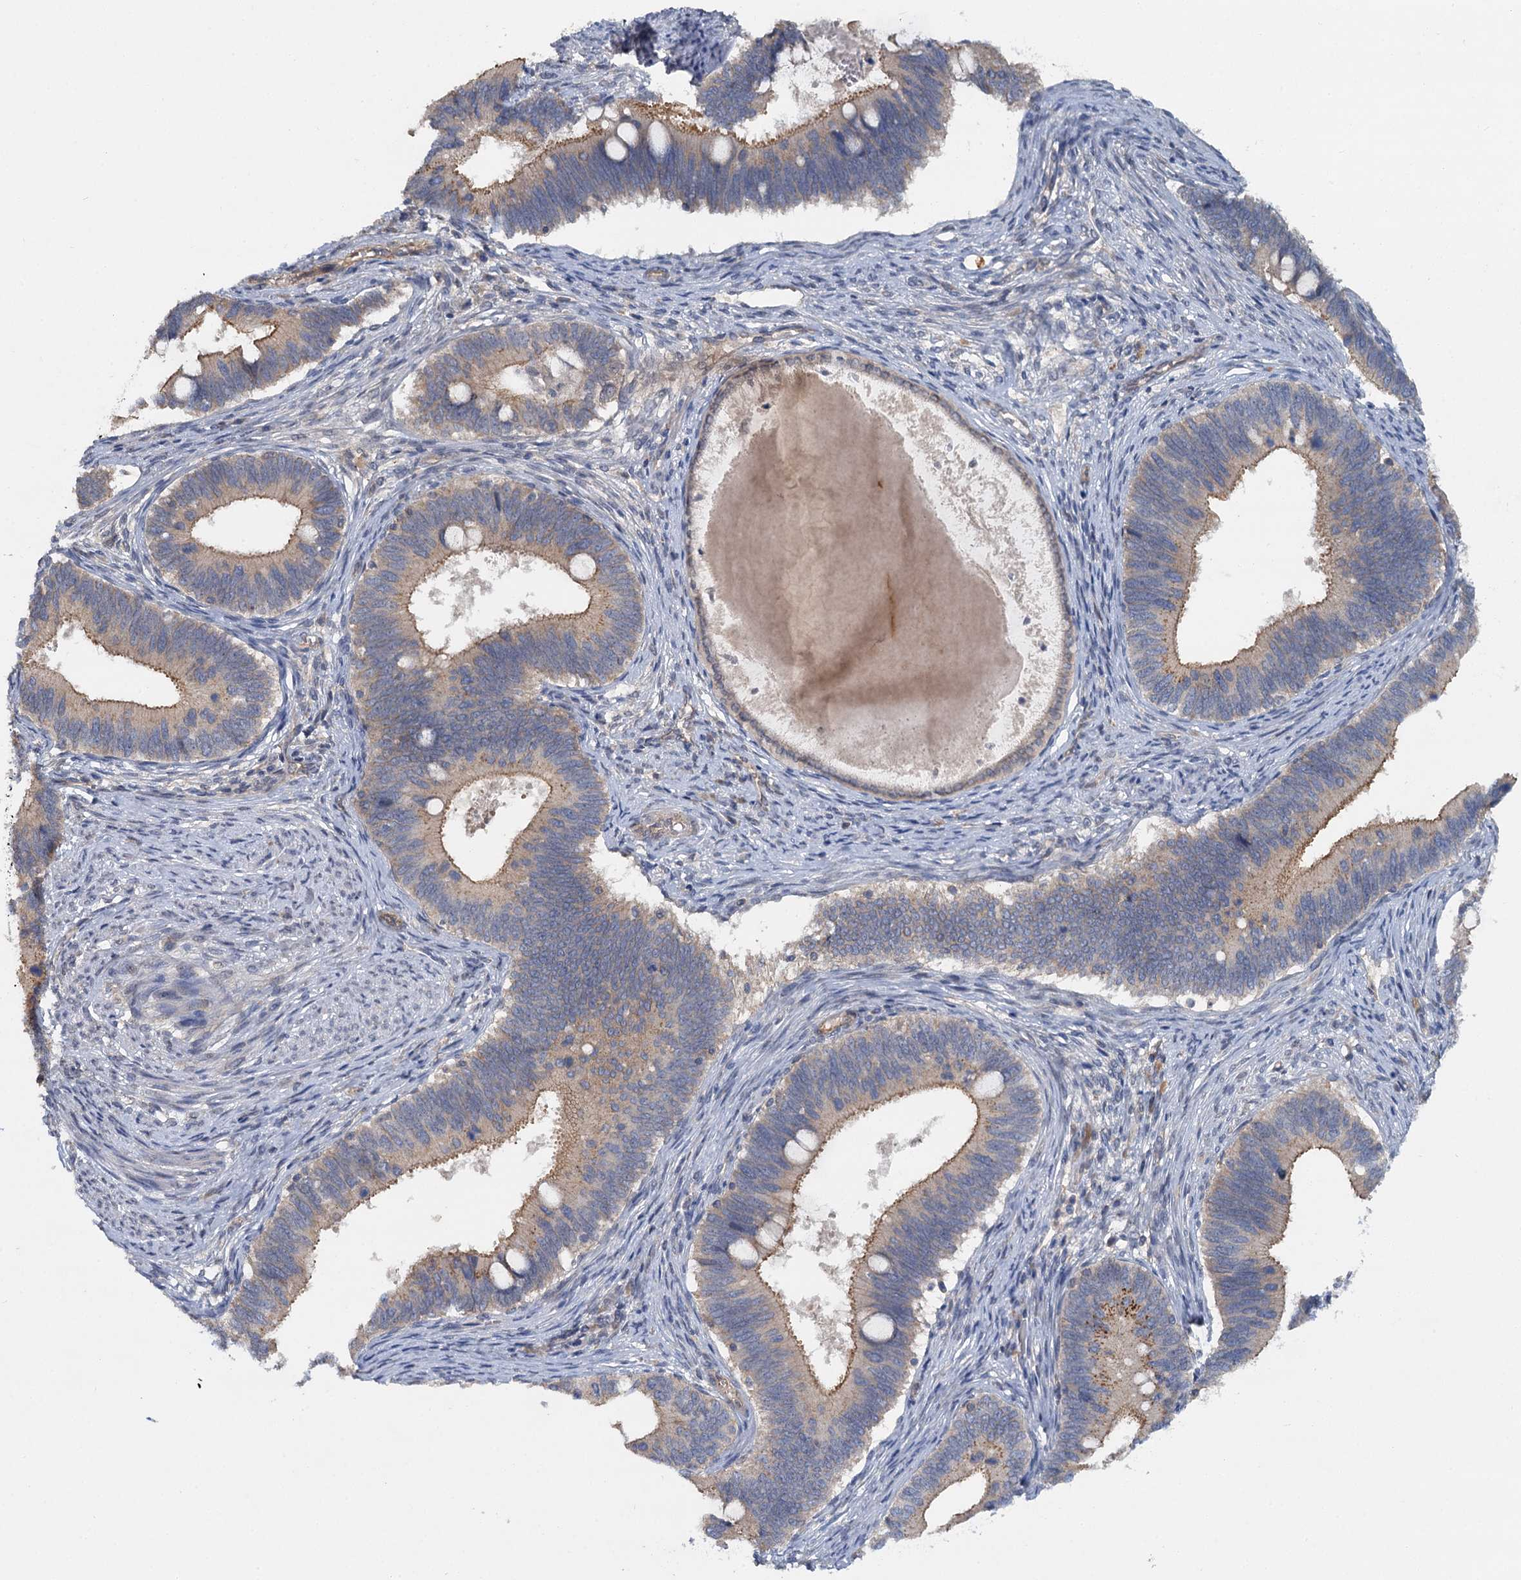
{"staining": {"intensity": "weak", "quantity": "25%-75%", "location": "cytoplasmic/membranous"}, "tissue": "cervical cancer", "cell_type": "Tumor cells", "image_type": "cancer", "snomed": [{"axis": "morphology", "description": "Adenocarcinoma, NOS"}, {"axis": "topography", "description": "Cervix"}], "caption": "There is low levels of weak cytoplasmic/membranous positivity in tumor cells of adenocarcinoma (cervical), as demonstrated by immunohistochemical staining (brown color).", "gene": "ZNF324", "patient": {"sex": "female", "age": 42}}